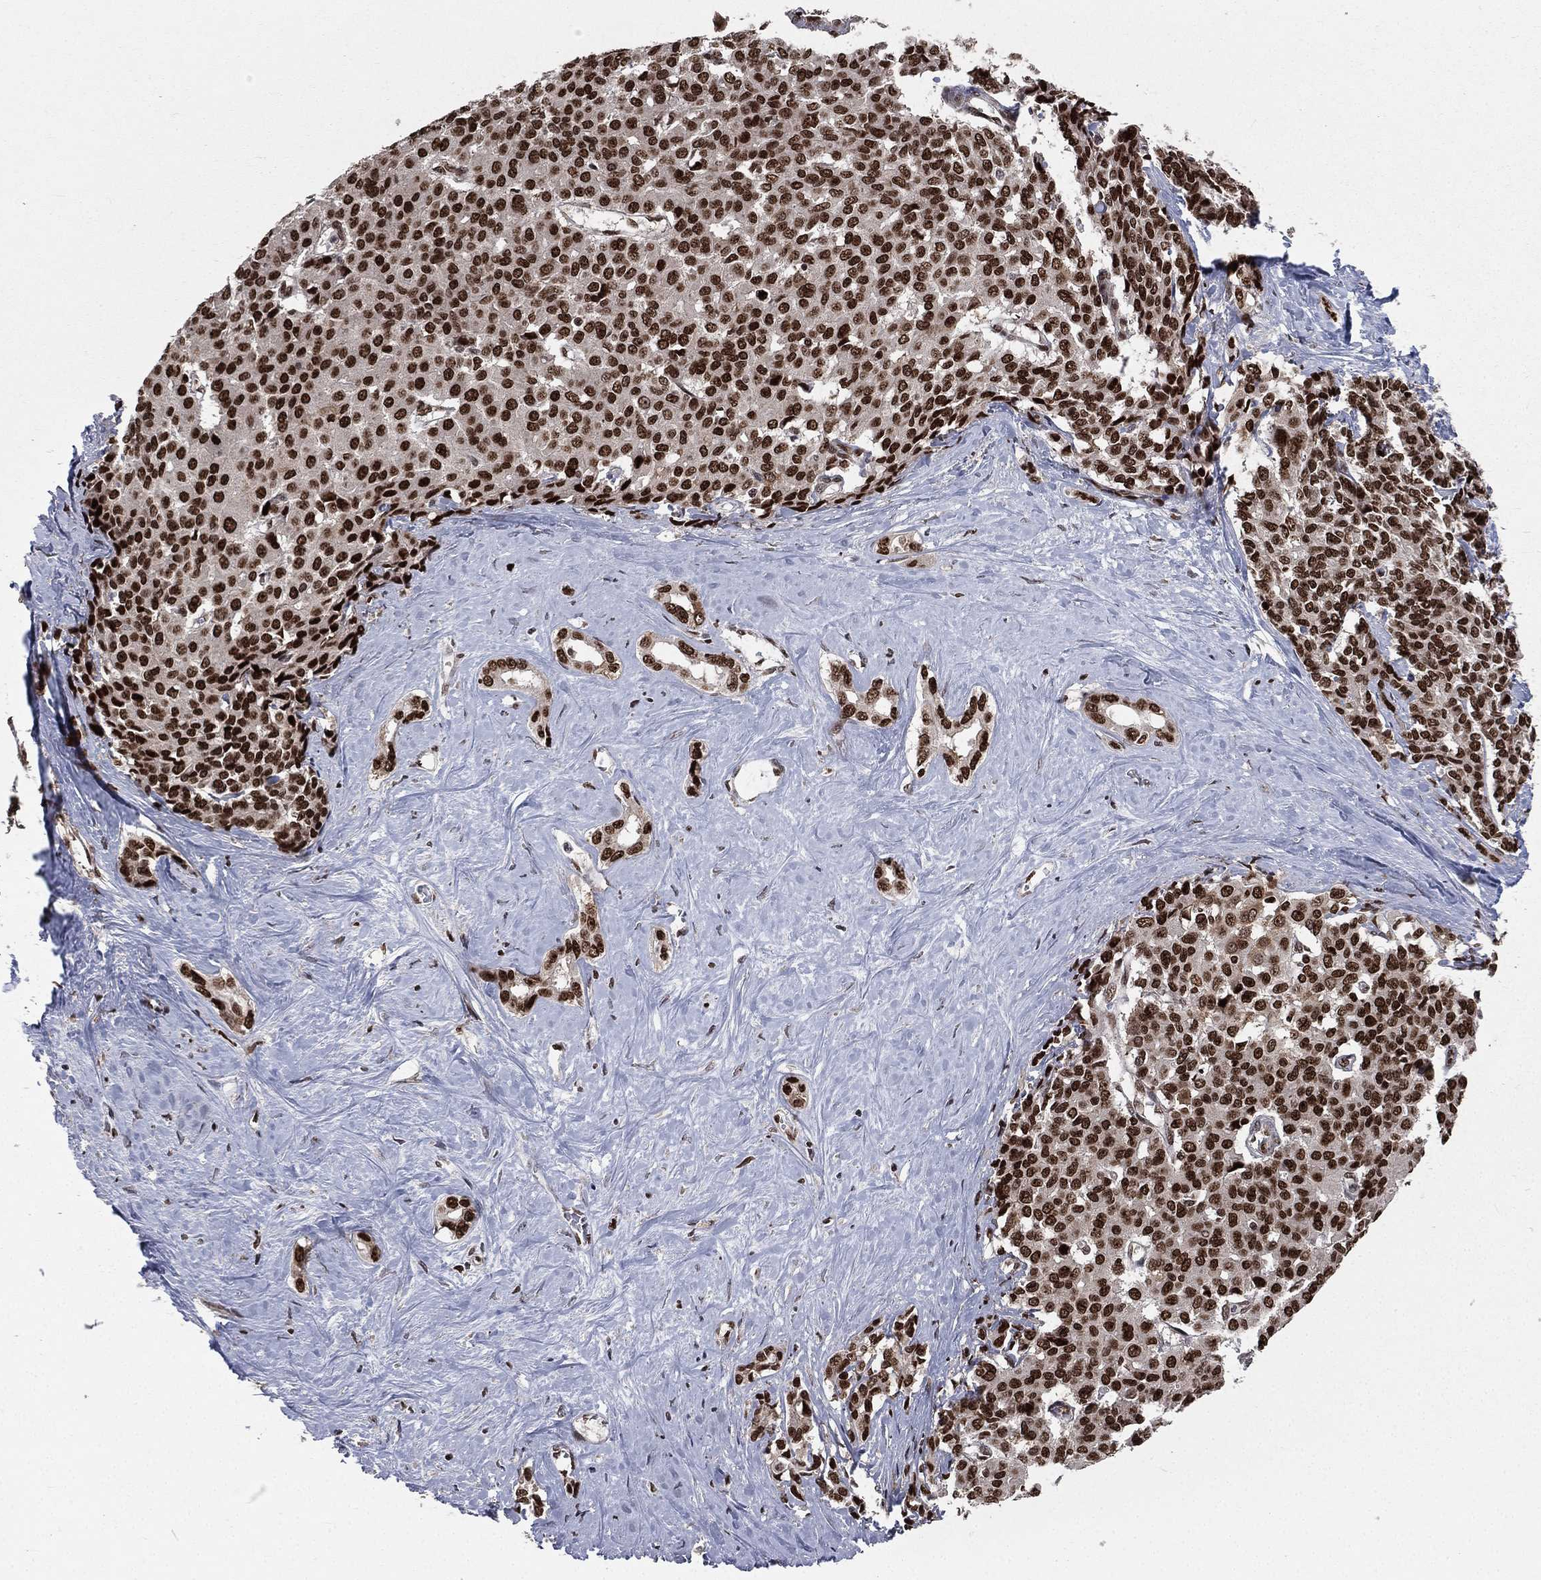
{"staining": {"intensity": "strong", "quantity": ">75%", "location": "nuclear"}, "tissue": "liver cancer", "cell_type": "Tumor cells", "image_type": "cancer", "snomed": [{"axis": "morphology", "description": "Cholangiocarcinoma"}, {"axis": "topography", "description": "Liver"}], "caption": "Protein expression analysis of liver cancer (cholangiocarcinoma) reveals strong nuclear positivity in approximately >75% of tumor cells. Nuclei are stained in blue.", "gene": "POLB", "patient": {"sex": "female", "age": 47}}